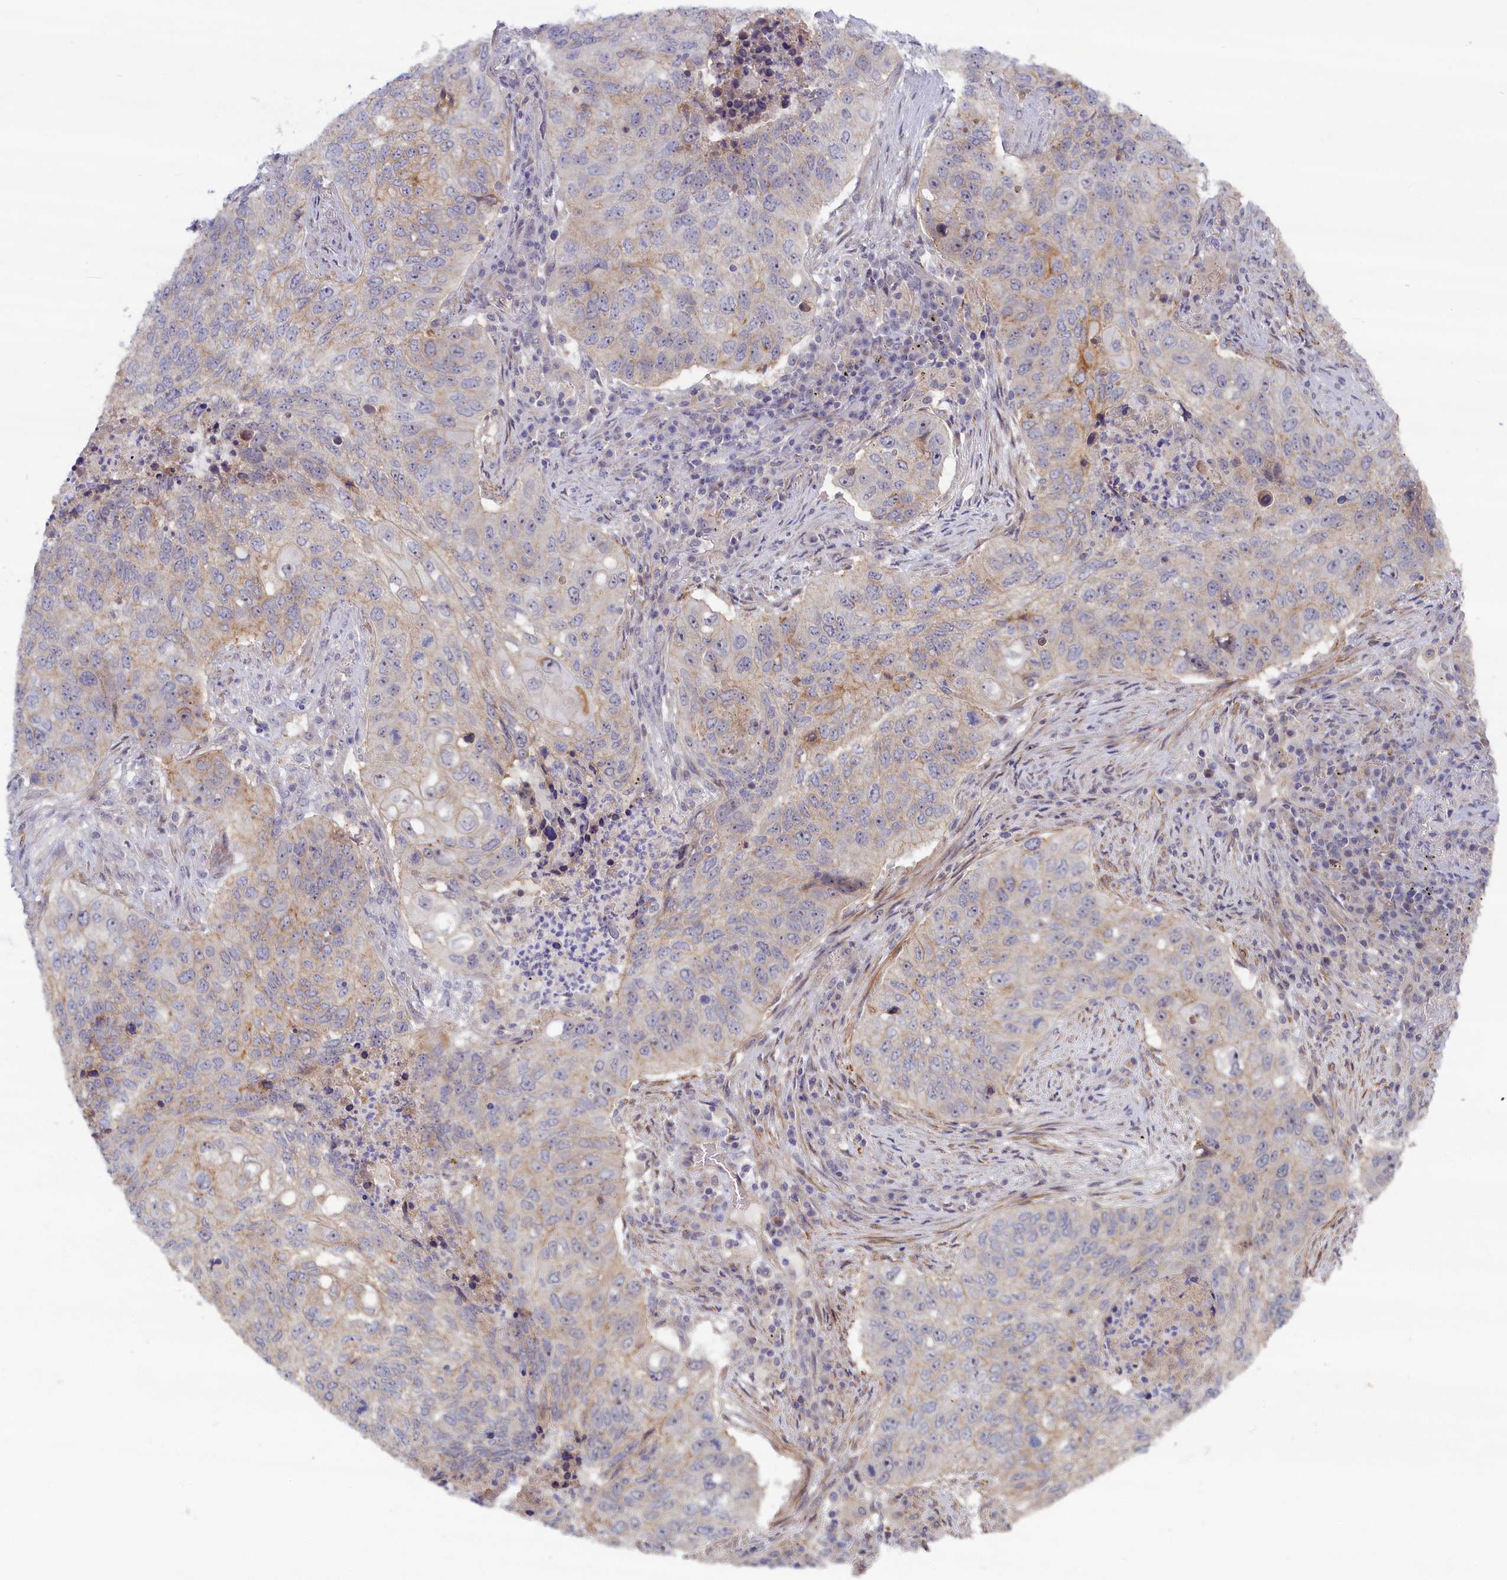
{"staining": {"intensity": "weak", "quantity": "<25%", "location": "cytoplasmic/membranous"}, "tissue": "lung cancer", "cell_type": "Tumor cells", "image_type": "cancer", "snomed": [{"axis": "morphology", "description": "Squamous cell carcinoma, NOS"}, {"axis": "topography", "description": "Lung"}], "caption": "Protein analysis of lung cancer demonstrates no significant staining in tumor cells.", "gene": "TRPM4", "patient": {"sex": "female", "age": 63}}